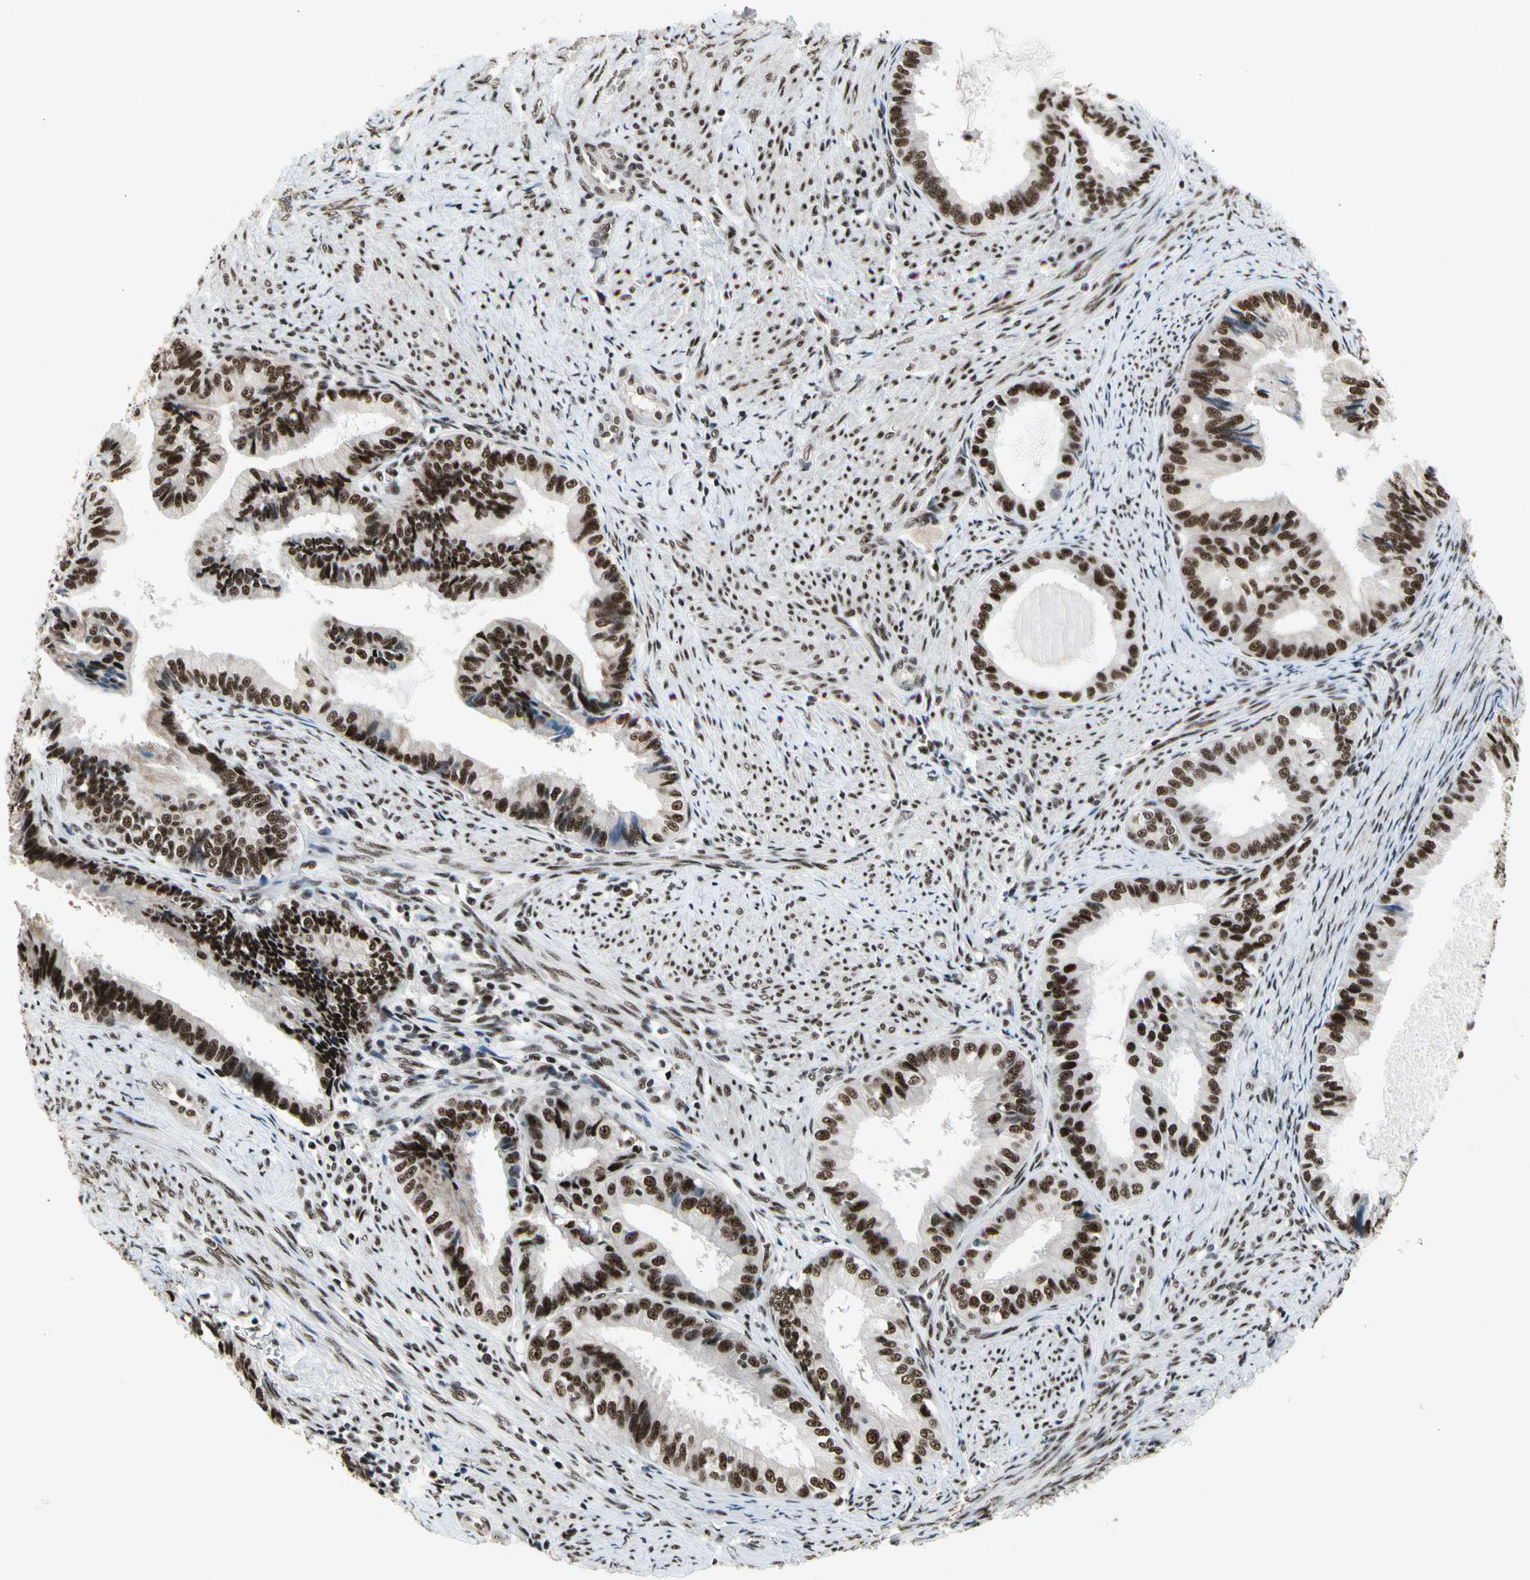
{"staining": {"intensity": "strong", "quantity": ">75%", "location": "nuclear"}, "tissue": "endometrial cancer", "cell_type": "Tumor cells", "image_type": "cancer", "snomed": [{"axis": "morphology", "description": "Adenocarcinoma, NOS"}, {"axis": "topography", "description": "Endometrium"}], "caption": "Immunohistochemical staining of endometrial adenocarcinoma shows high levels of strong nuclear protein positivity in approximately >75% of tumor cells.", "gene": "SRSF11", "patient": {"sex": "female", "age": 86}}